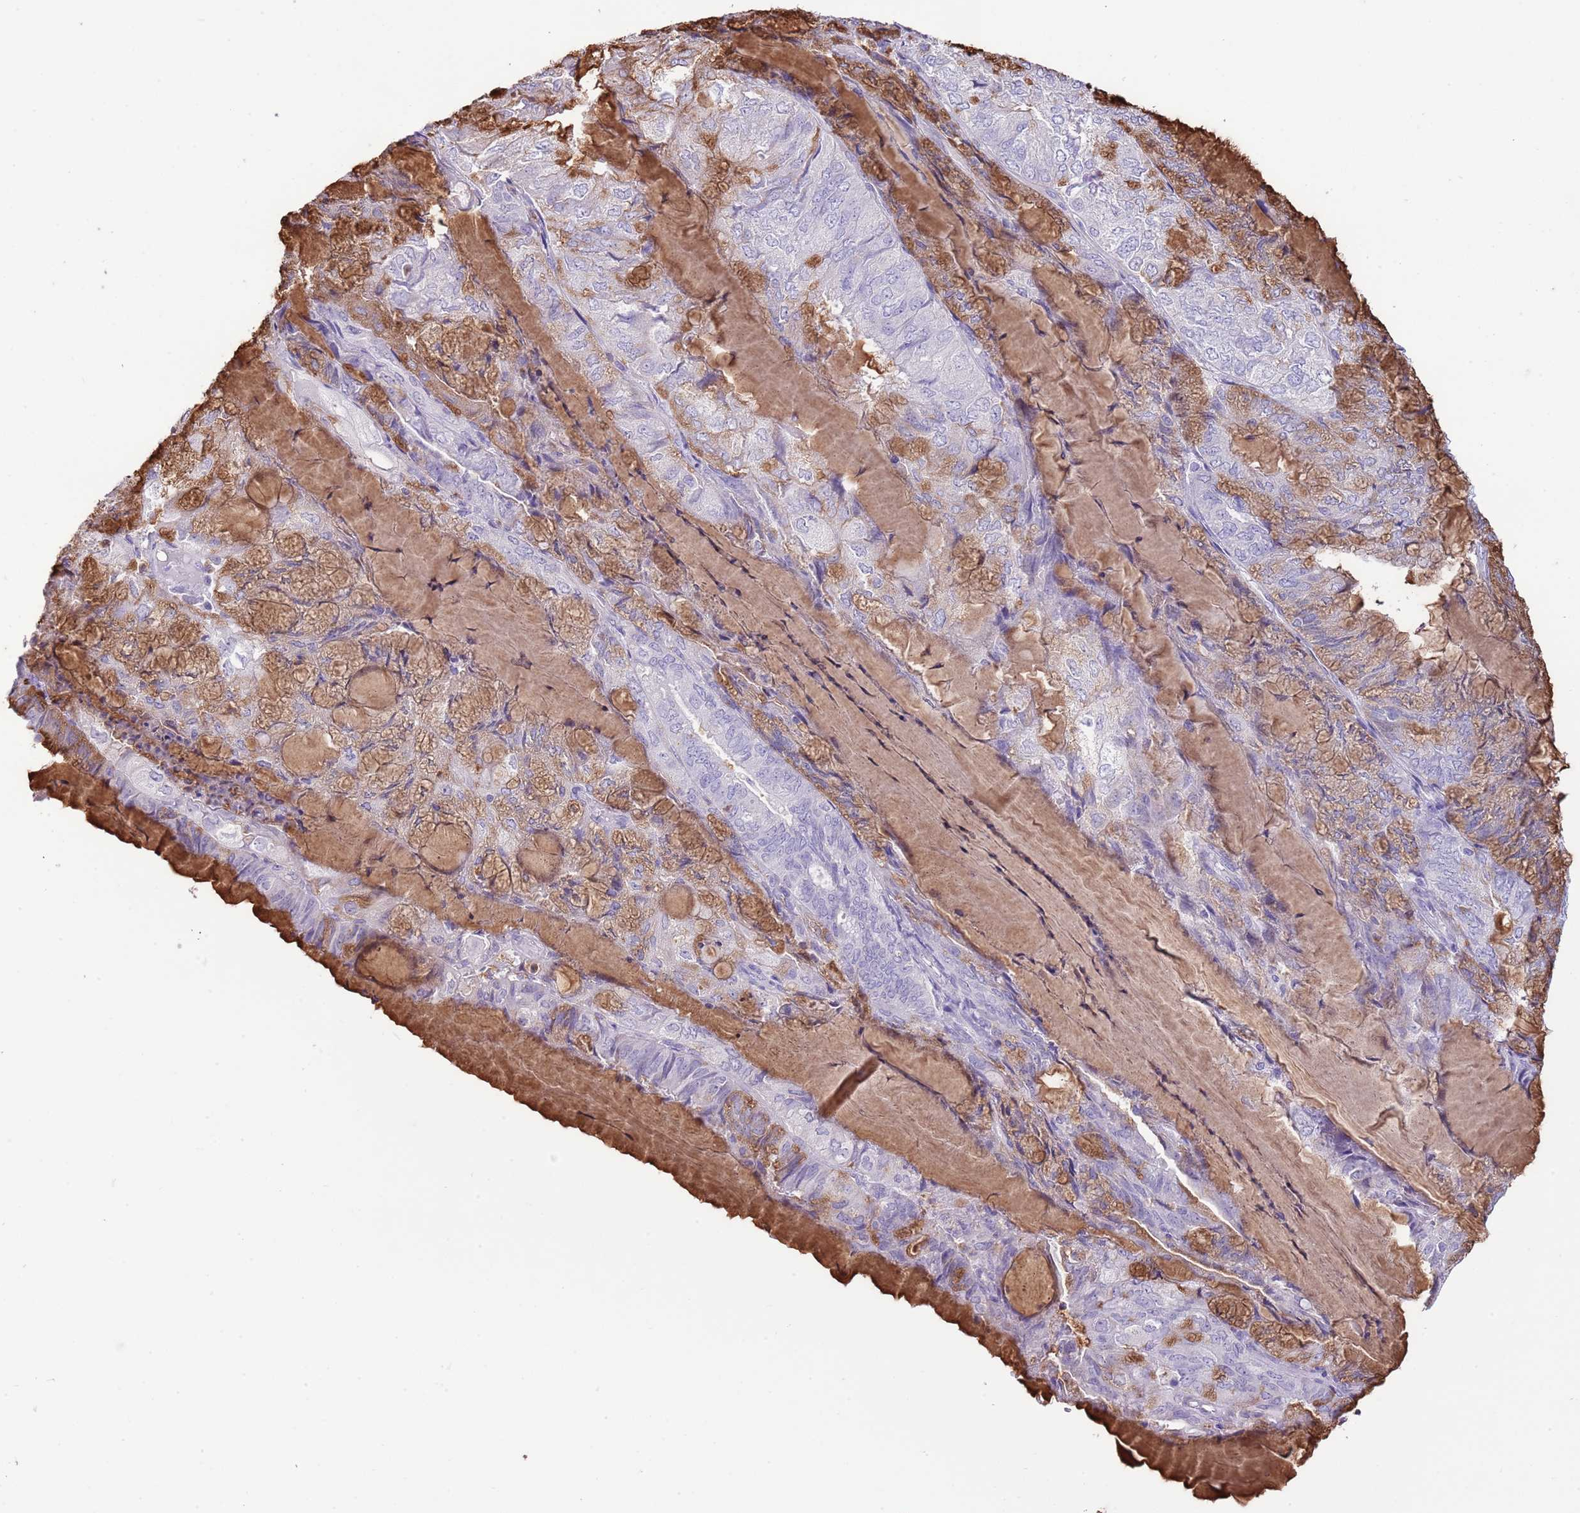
{"staining": {"intensity": "moderate", "quantity": "<25%", "location": "cytoplasmic/membranous"}, "tissue": "endometrial cancer", "cell_type": "Tumor cells", "image_type": "cancer", "snomed": [{"axis": "morphology", "description": "Adenocarcinoma, NOS"}, {"axis": "topography", "description": "Endometrium"}], "caption": "Moderate cytoplasmic/membranous protein staining is appreciated in about <25% of tumor cells in endometrial adenocarcinoma.", "gene": "OR2Z1", "patient": {"sex": "female", "age": 81}}